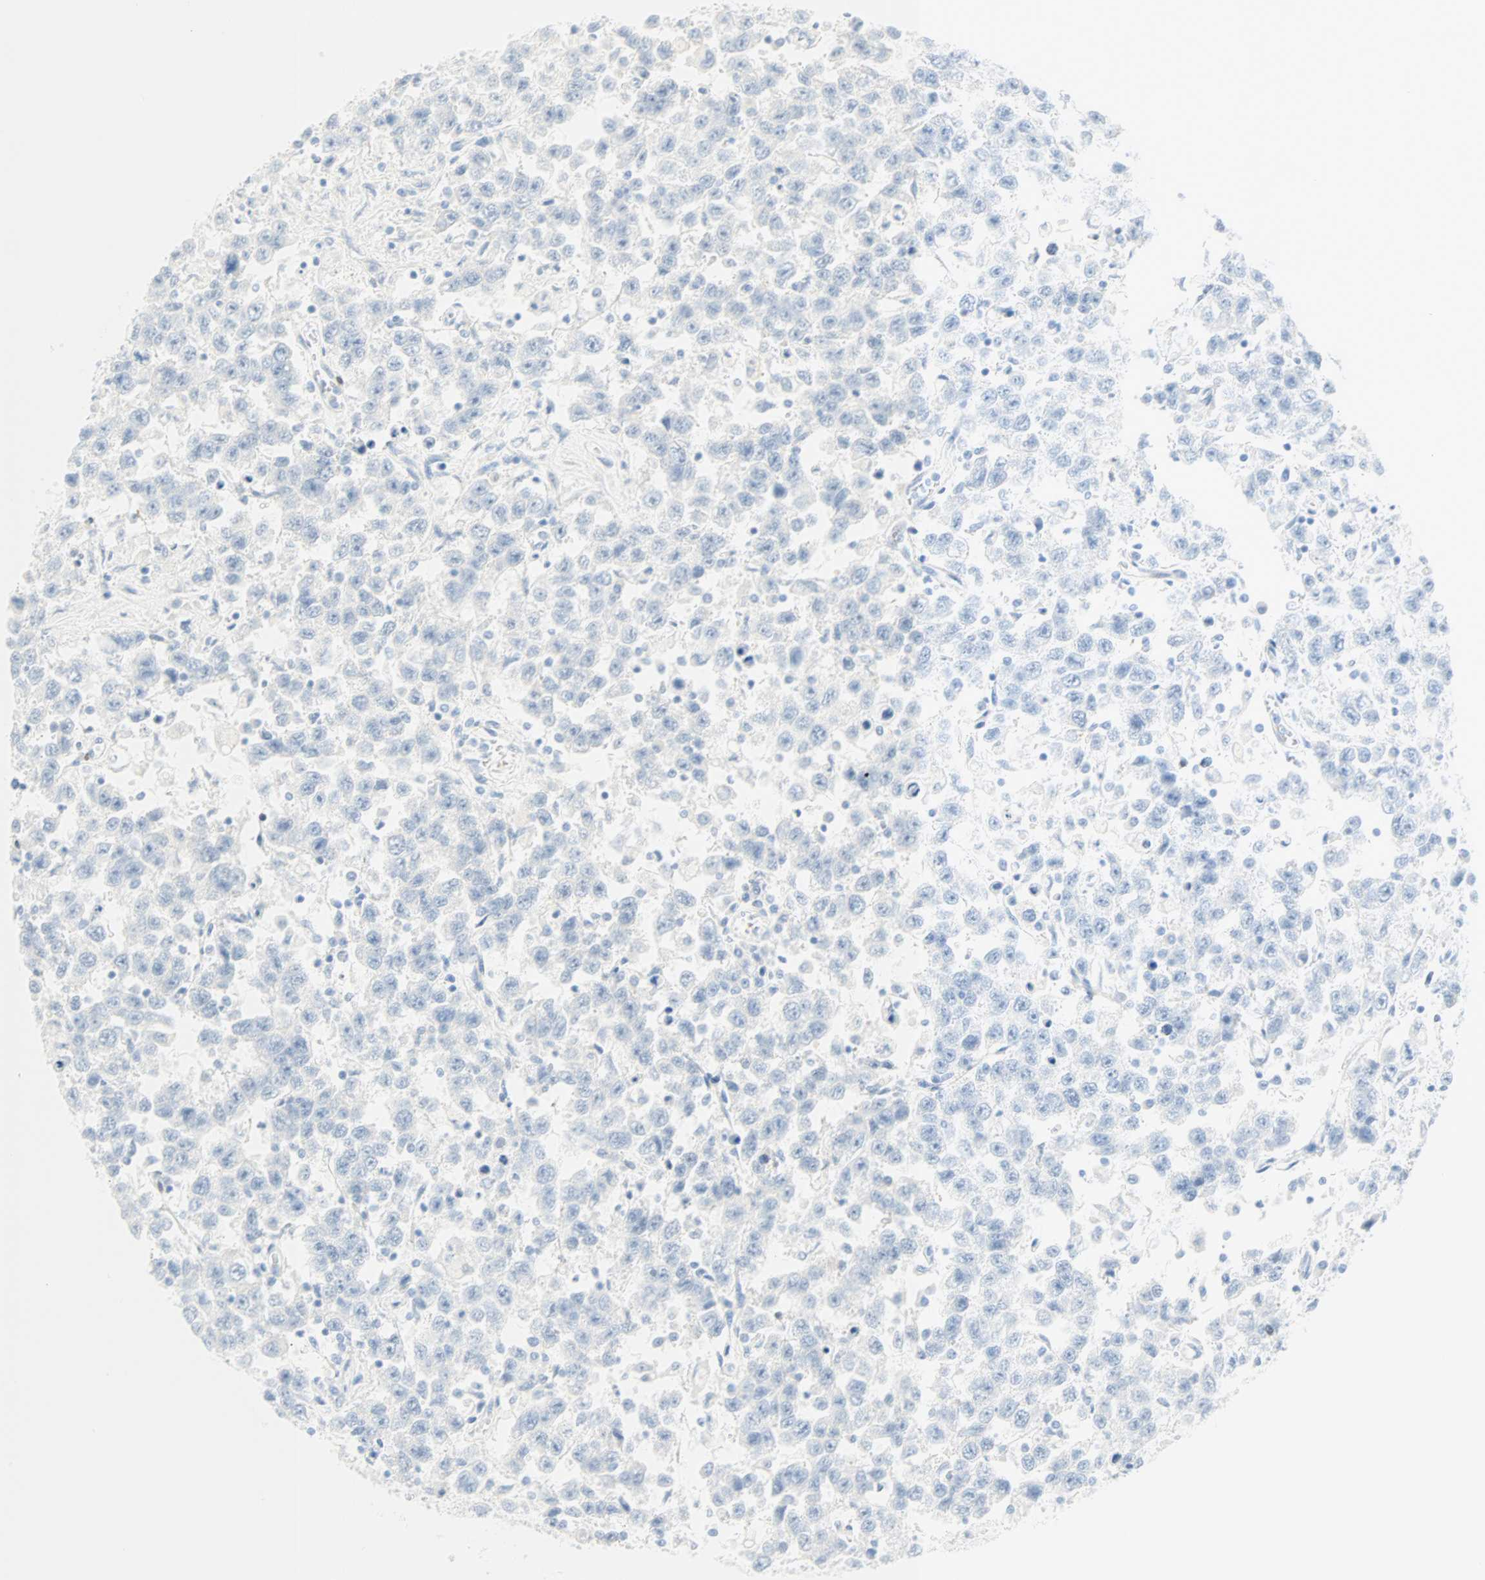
{"staining": {"intensity": "negative", "quantity": "none", "location": "none"}, "tissue": "testis cancer", "cell_type": "Tumor cells", "image_type": "cancer", "snomed": [{"axis": "morphology", "description": "Seminoma, NOS"}, {"axis": "topography", "description": "Testis"}], "caption": "This is an immunohistochemistry photomicrograph of testis cancer (seminoma). There is no positivity in tumor cells.", "gene": "SELENBP1", "patient": {"sex": "male", "age": 41}}